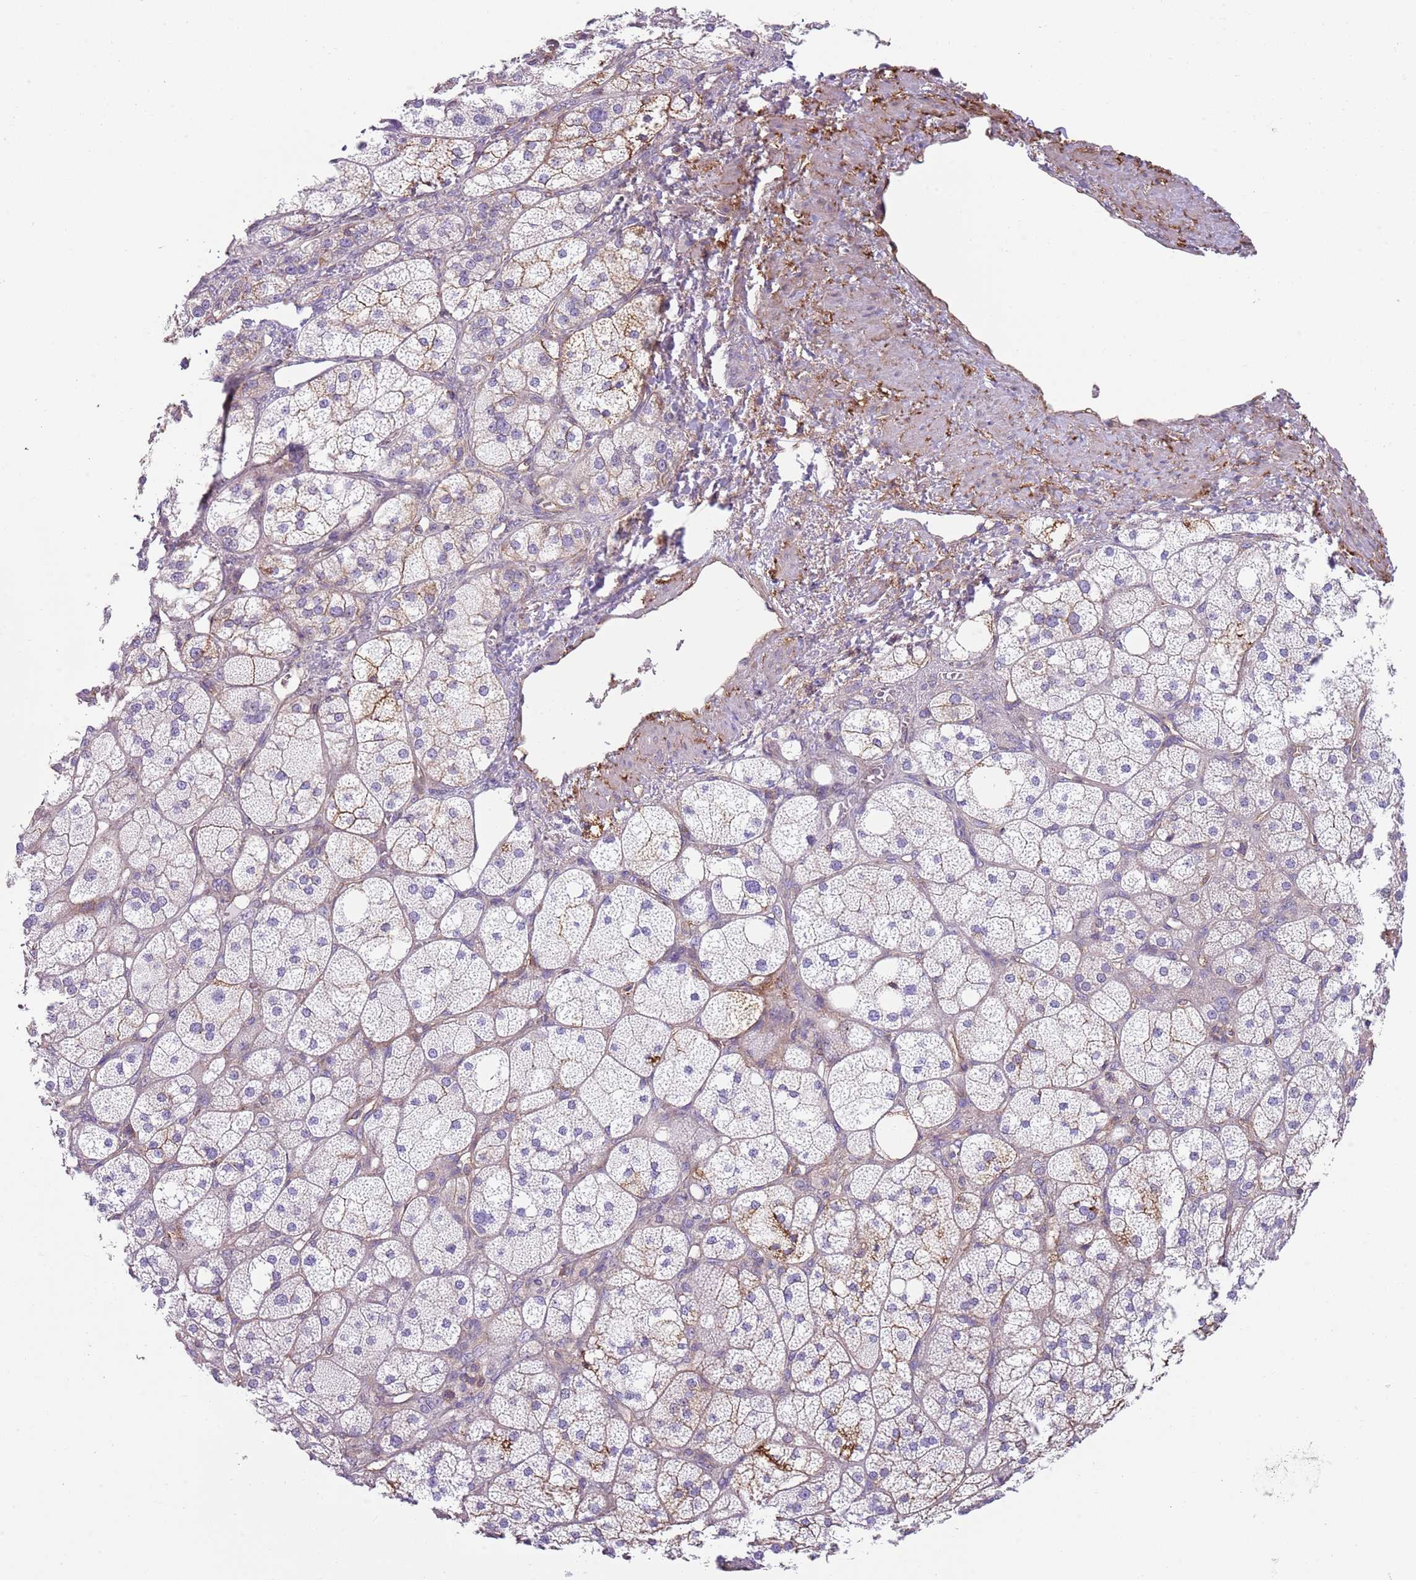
{"staining": {"intensity": "moderate", "quantity": "25%-75%", "location": "cytoplasmic/membranous"}, "tissue": "adrenal gland", "cell_type": "Glandular cells", "image_type": "normal", "snomed": [{"axis": "morphology", "description": "Normal tissue, NOS"}, {"axis": "topography", "description": "Adrenal gland"}], "caption": "Brown immunohistochemical staining in benign human adrenal gland shows moderate cytoplasmic/membranous expression in approximately 25%-75% of glandular cells. Using DAB (brown) and hematoxylin (blue) stains, captured at high magnification using brightfield microscopy.", "gene": "GNAI1", "patient": {"sex": "male", "age": 61}}